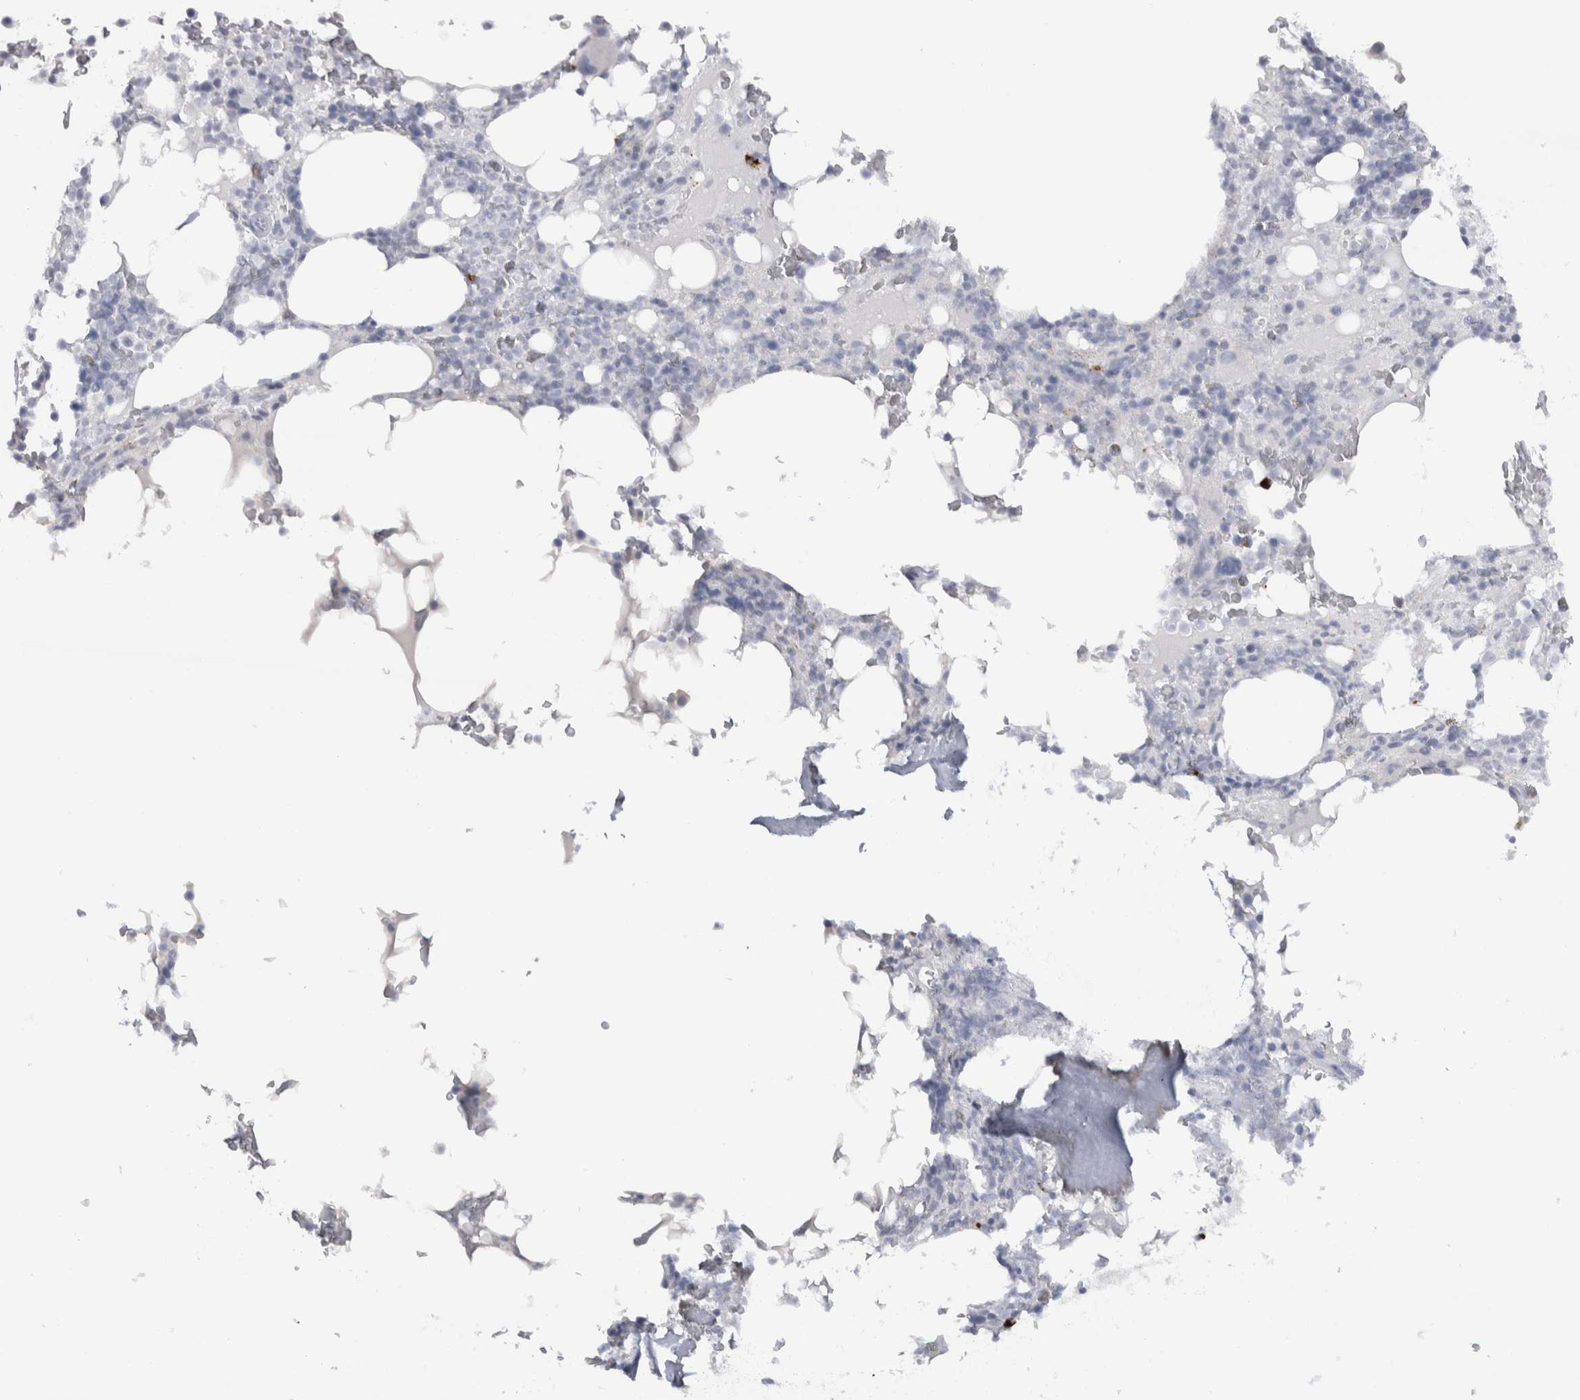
{"staining": {"intensity": "negative", "quantity": "none", "location": "none"}, "tissue": "bone marrow", "cell_type": "Hematopoietic cells", "image_type": "normal", "snomed": [{"axis": "morphology", "description": "Normal tissue, NOS"}, {"axis": "topography", "description": "Bone marrow"}], "caption": "Immunohistochemistry (IHC) image of unremarkable bone marrow stained for a protein (brown), which reveals no staining in hematopoietic cells.", "gene": "CDH17", "patient": {"sex": "male", "age": 58}}